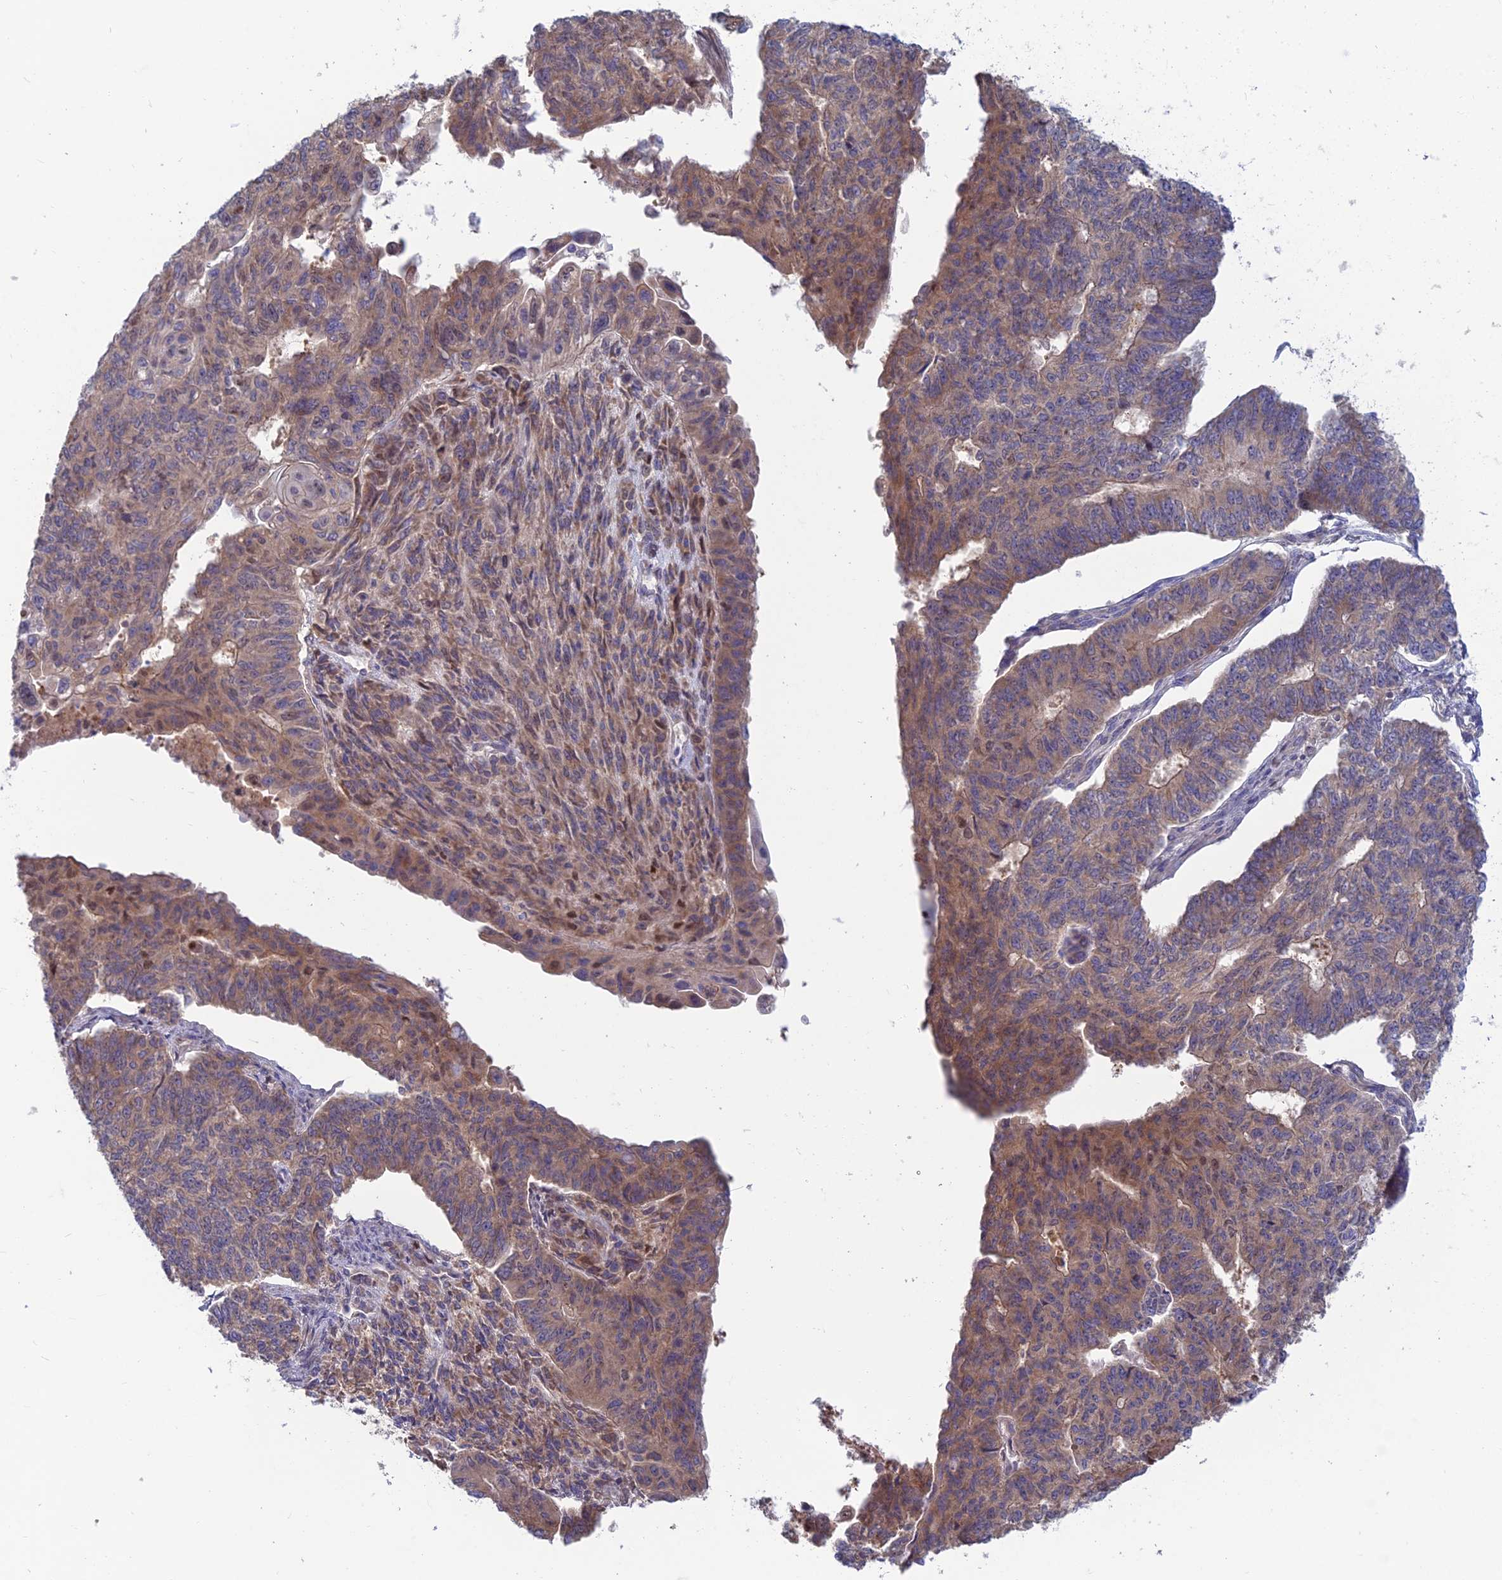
{"staining": {"intensity": "moderate", "quantity": ">75%", "location": "cytoplasmic/membranous"}, "tissue": "endometrial cancer", "cell_type": "Tumor cells", "image_type": "cancer", "snomed": [{"axis": "morphology", "description": "Adenocarcinoma, NOS"}, {"axis": "topography", "description": "Endometrium"}], "caption": "Immunohistochemical staining of endometrial cancer exhibits medium levels of moderate cytoplasmic/membranous staining in about >75% of tumor cells. Immunohistochemistry (ihc) stains the protein of interest in brown and the nuclei are stained blue.", "gene": "DNPEP", "patient": {"sex": "female", "age": 32}}